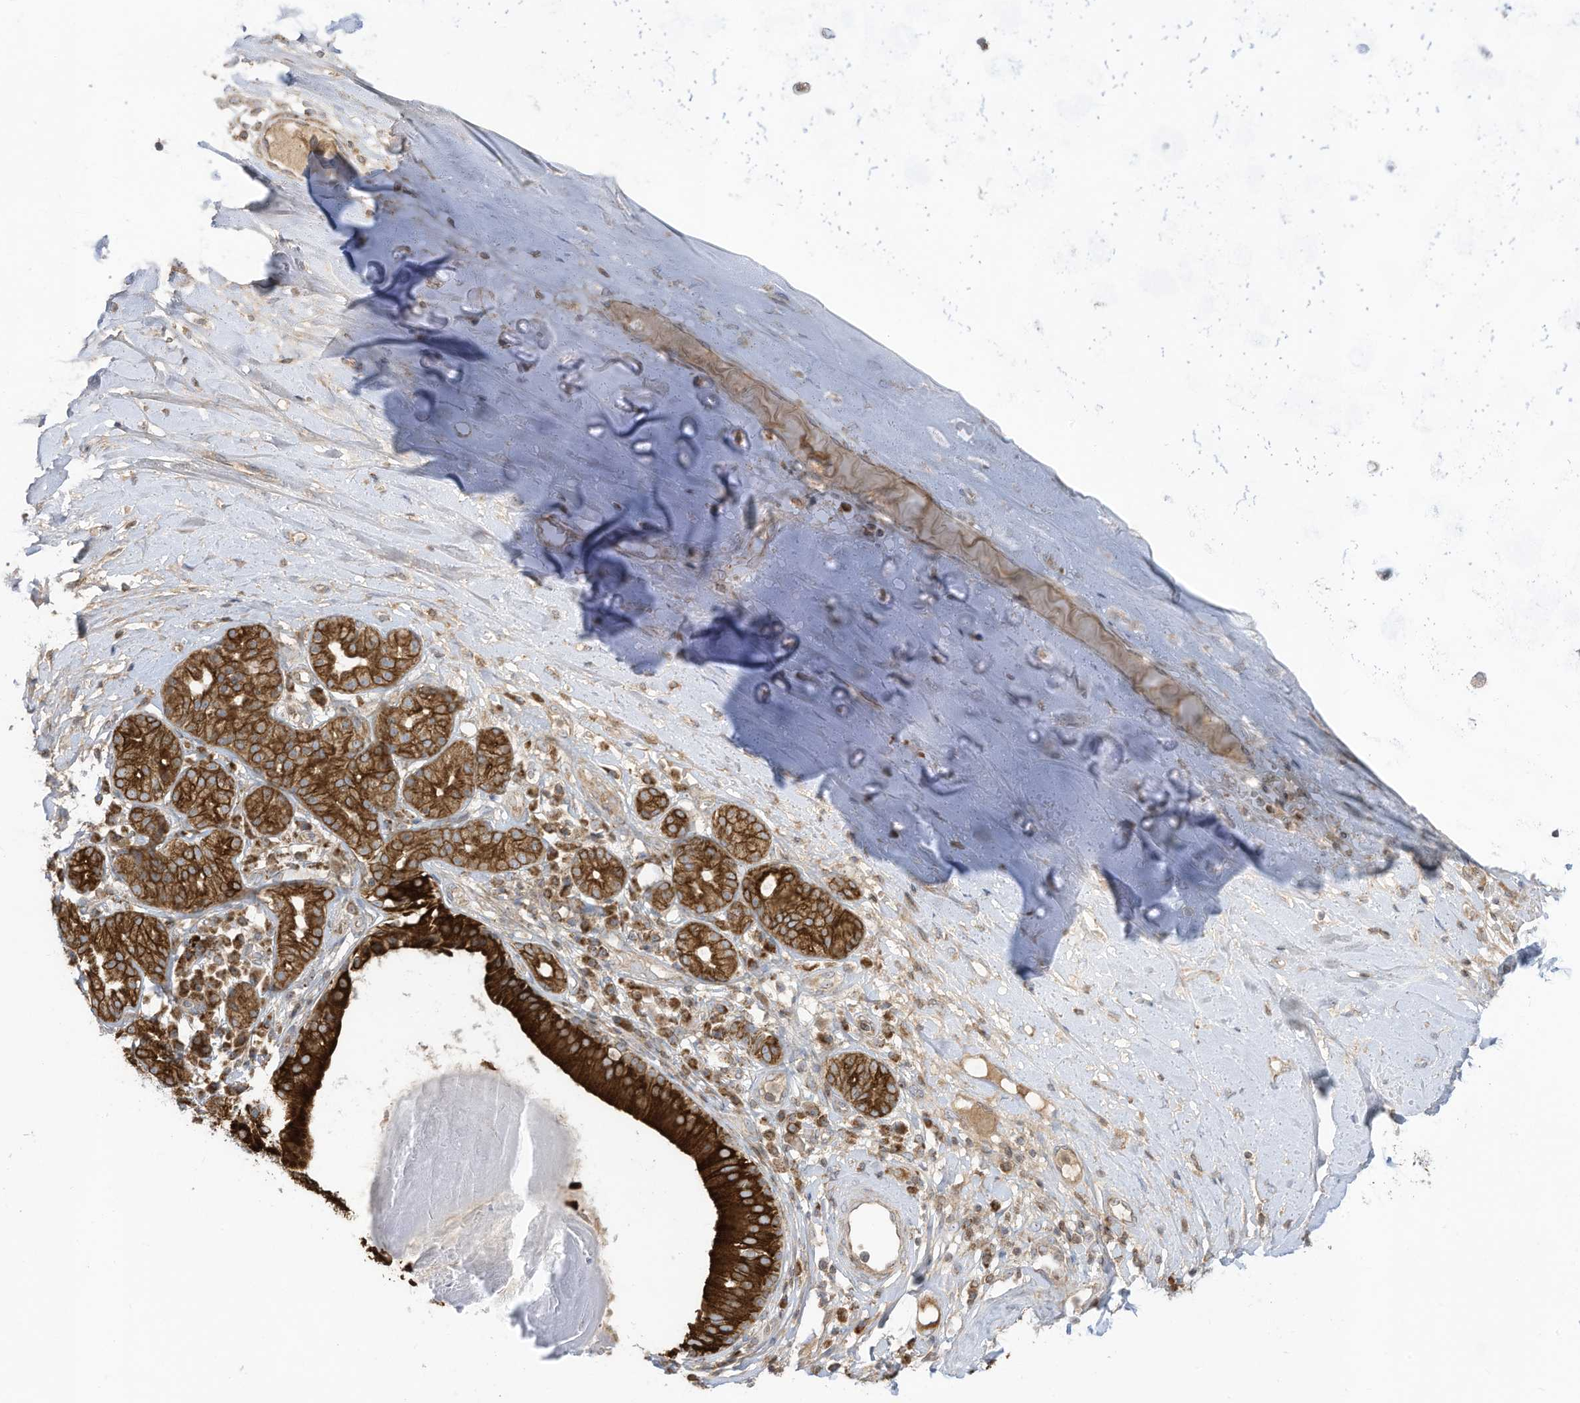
{"staining": {"intensity": "moderate", "quantity": "25%-75%", "location": "cytoplasmic/membranous"}, "tissue": "adipose tissue", "cell_type": "Adipocytes", "image_type": "normal", "snomed": [{"axis": "morphology", "description": "Normal tissue, NOS"}, {"axis": "morphology", "description": "Basal cell carcinoma"}, {"axis": "topography", "description": "Cartilage tissue"}, {"axis": "topography", "description": "Nasopharynx"}, {"axis": "topography", "description": "Oral tissue"}], "caption": "This histopathology image reveals benign adipose tissue stained with IHC to label a protein in brown. The cytoplasmic/membranous of adipocytes show moderate positivity for the protein. Nuclei are counter-stained blue.", "gene": "CGAS", "patient": {"sex": "female", "age": 77}}